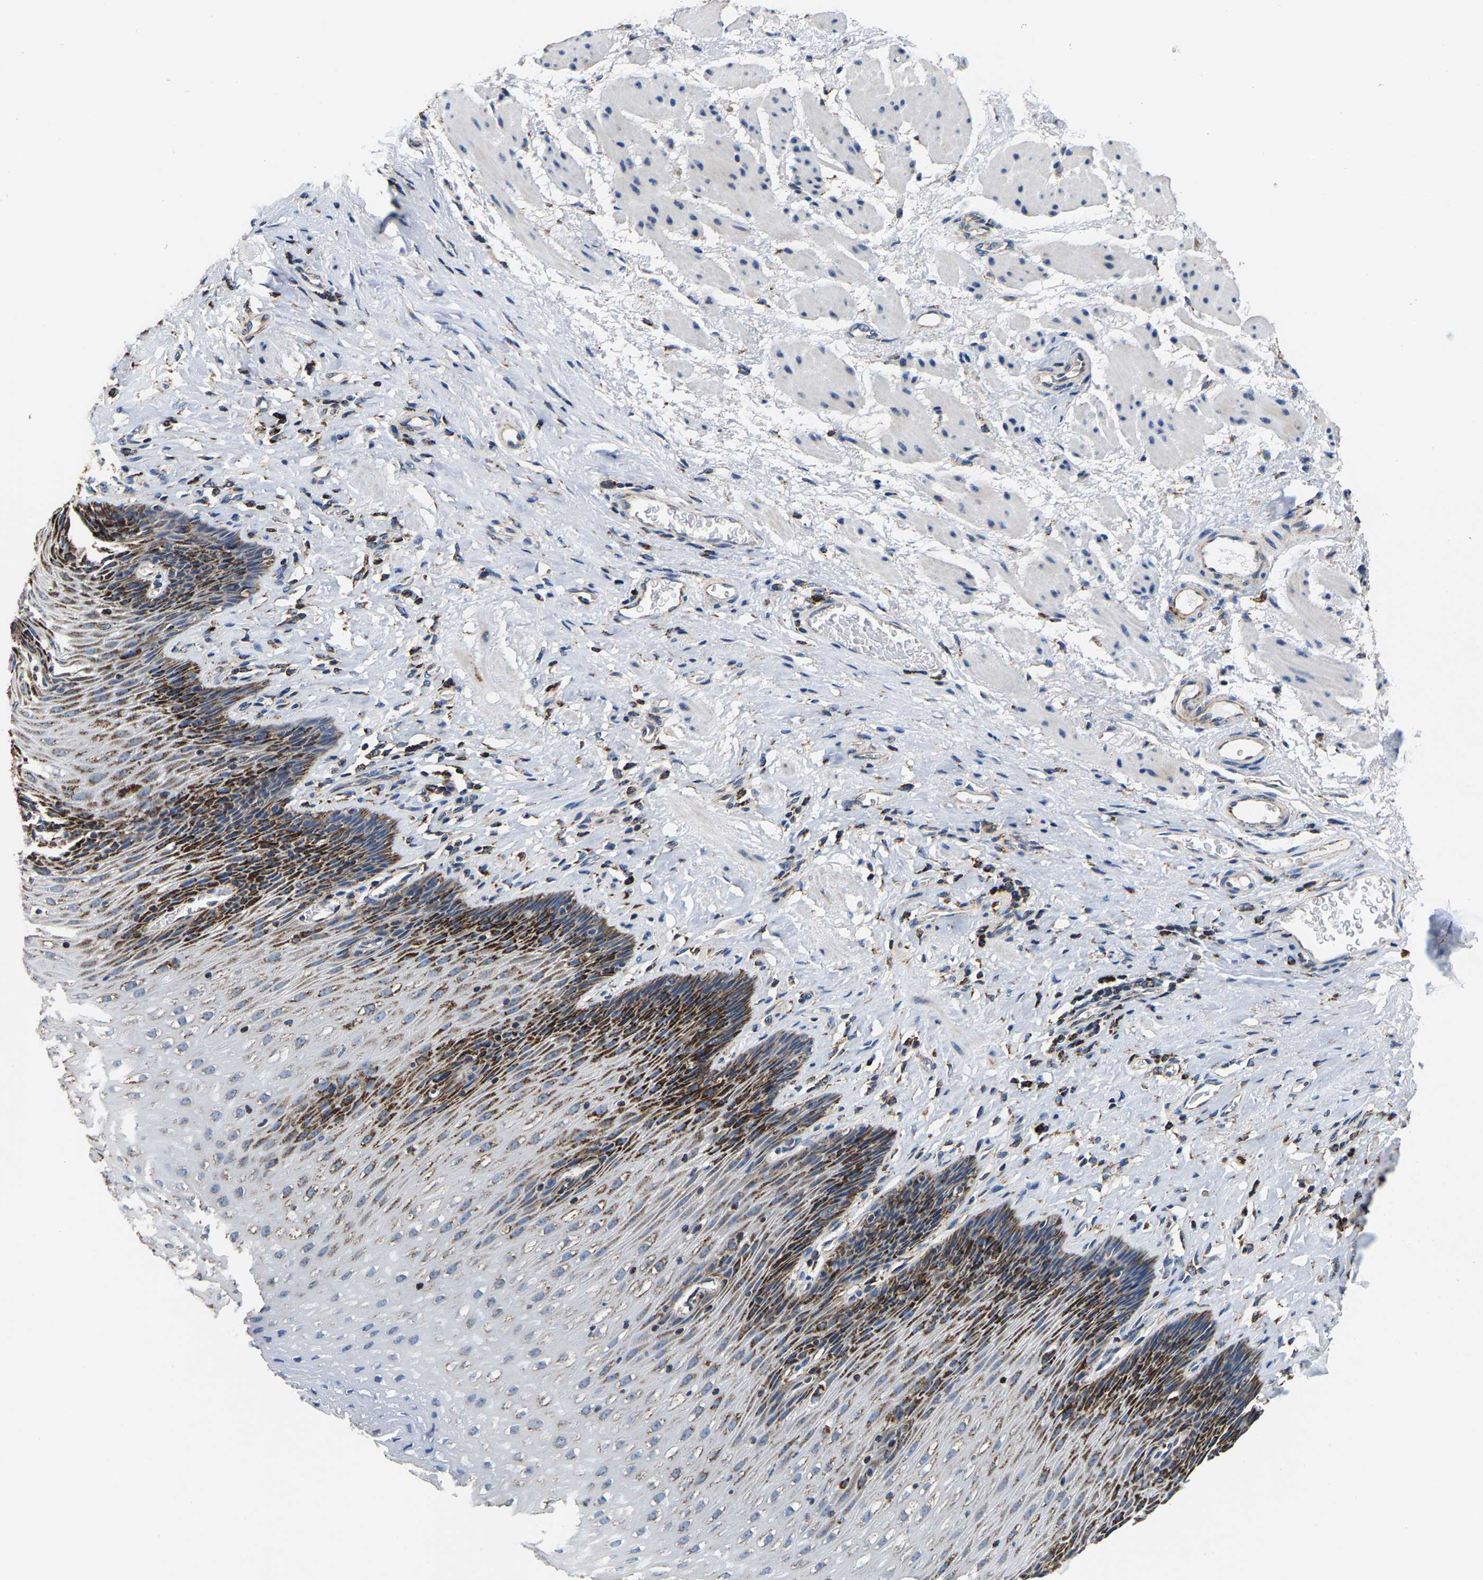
{"staining": {"intensity": "strong", "quantity": ">75%", "location": "cytoplasmic/membranous"}, "tissue": "esophagus", "cell_type": "Squamous epithelial cells", "image_type": "normal", "snomed": [{"axis": "morphology", "description": "Normal tissue, NOS"}, {"axis": "topography", "description": "Esophagus"}], "caption": "Protein staining reveals strong cytoplasmic/membranous staining in about >75% of squamous epithelial cells in unremarkable esophagus. The protein of interest is shown in brown color, while the nuclei are stained blue.", "gene": "SHMT2", "patient": {"sex": "female", "age": 61}}